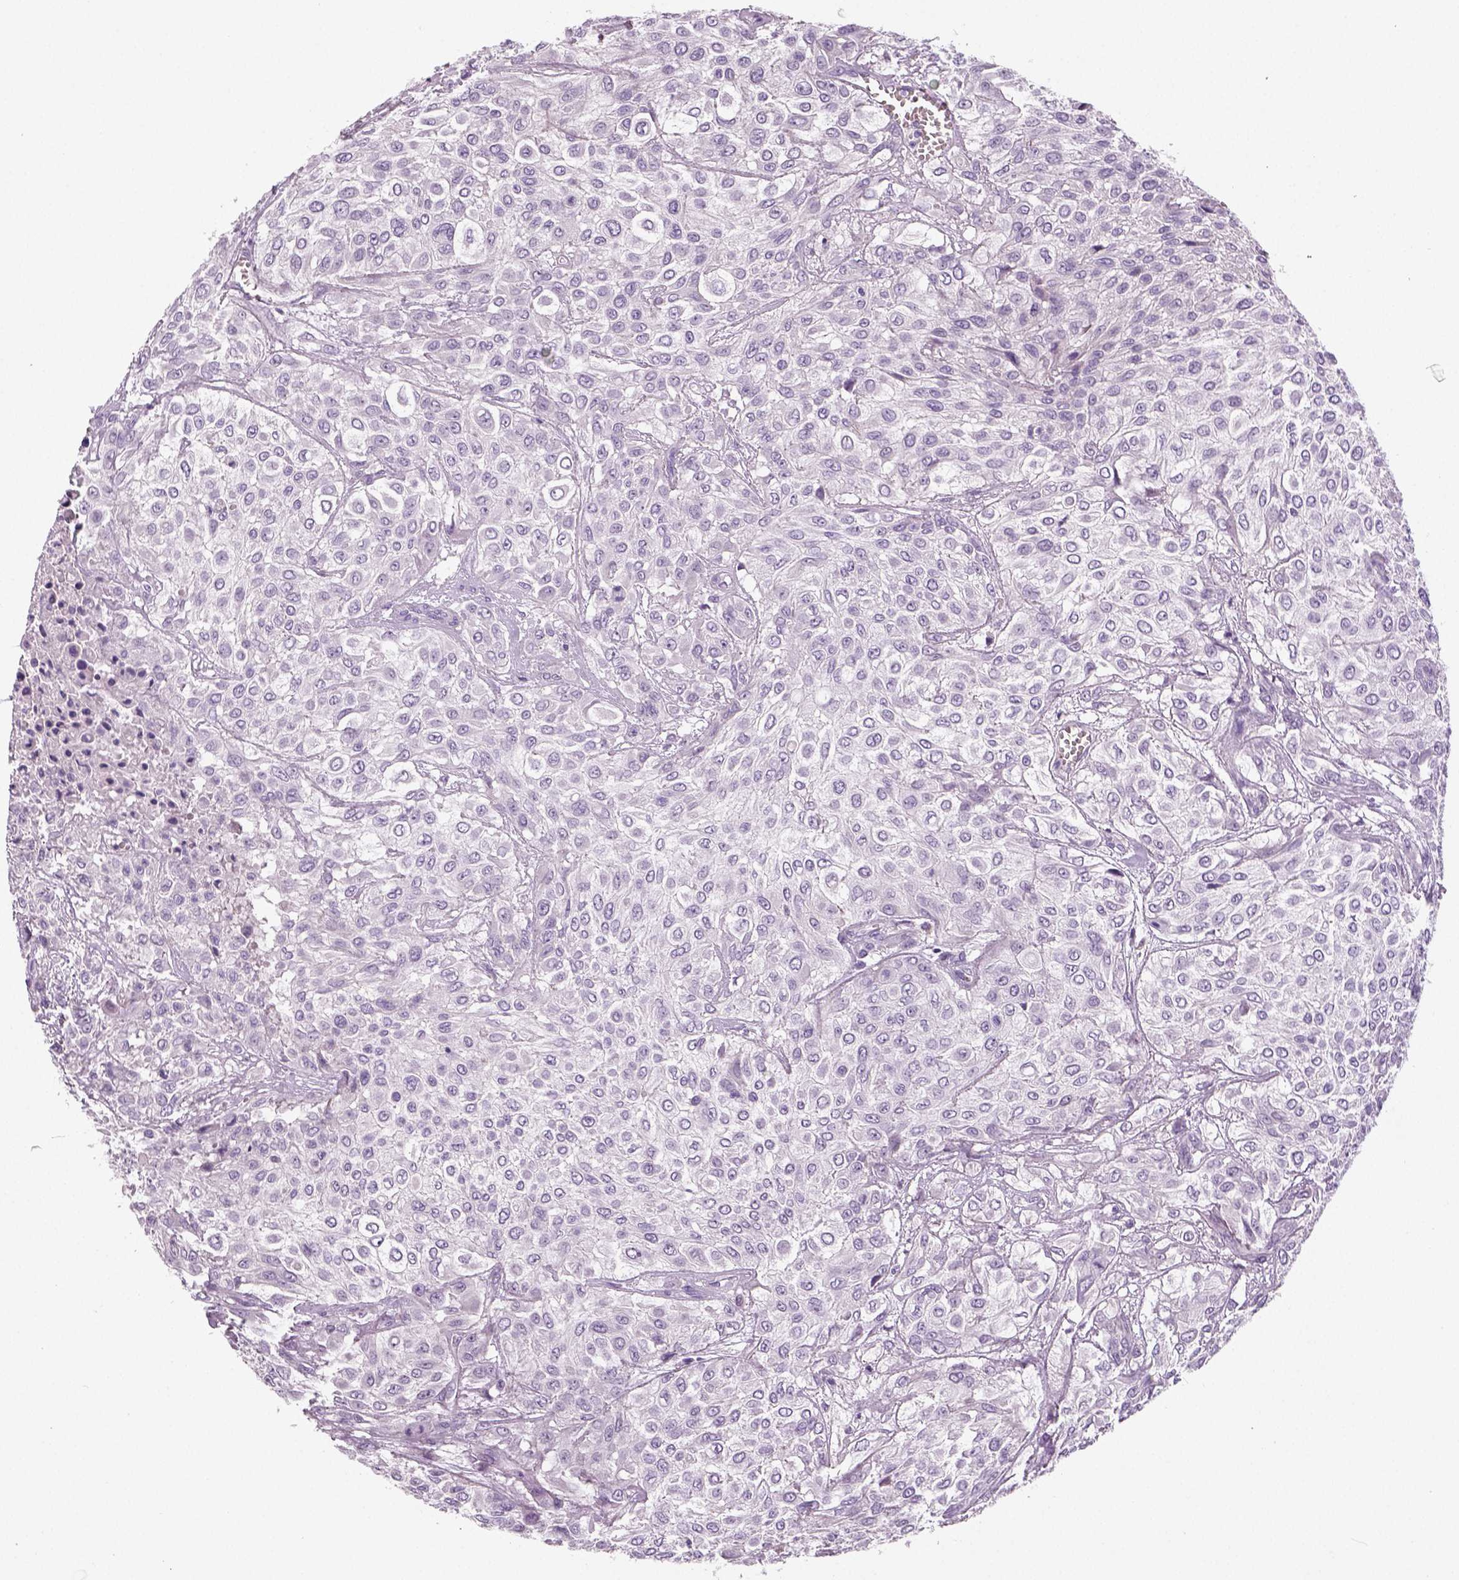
{"staining": {"intensity": "negative", "quantity": "none", "location": "none"}, "tissue": "urothelial cancer", "cell_type": "Tumor cells", "image_type": "cancer", "snomed": [{"axis": "morphology", "description": "Urothelial carcinoma, High grade"}, {"axis": "topography", "description": "Urinary bladder"}], "caption": "DAB immunohistochemical staining of human high-grade urothelial carcinoma displays no significant positivity in tumor cells.", "gene": "TSPAN7", "patient": {"sex": "male", "age": 57}}